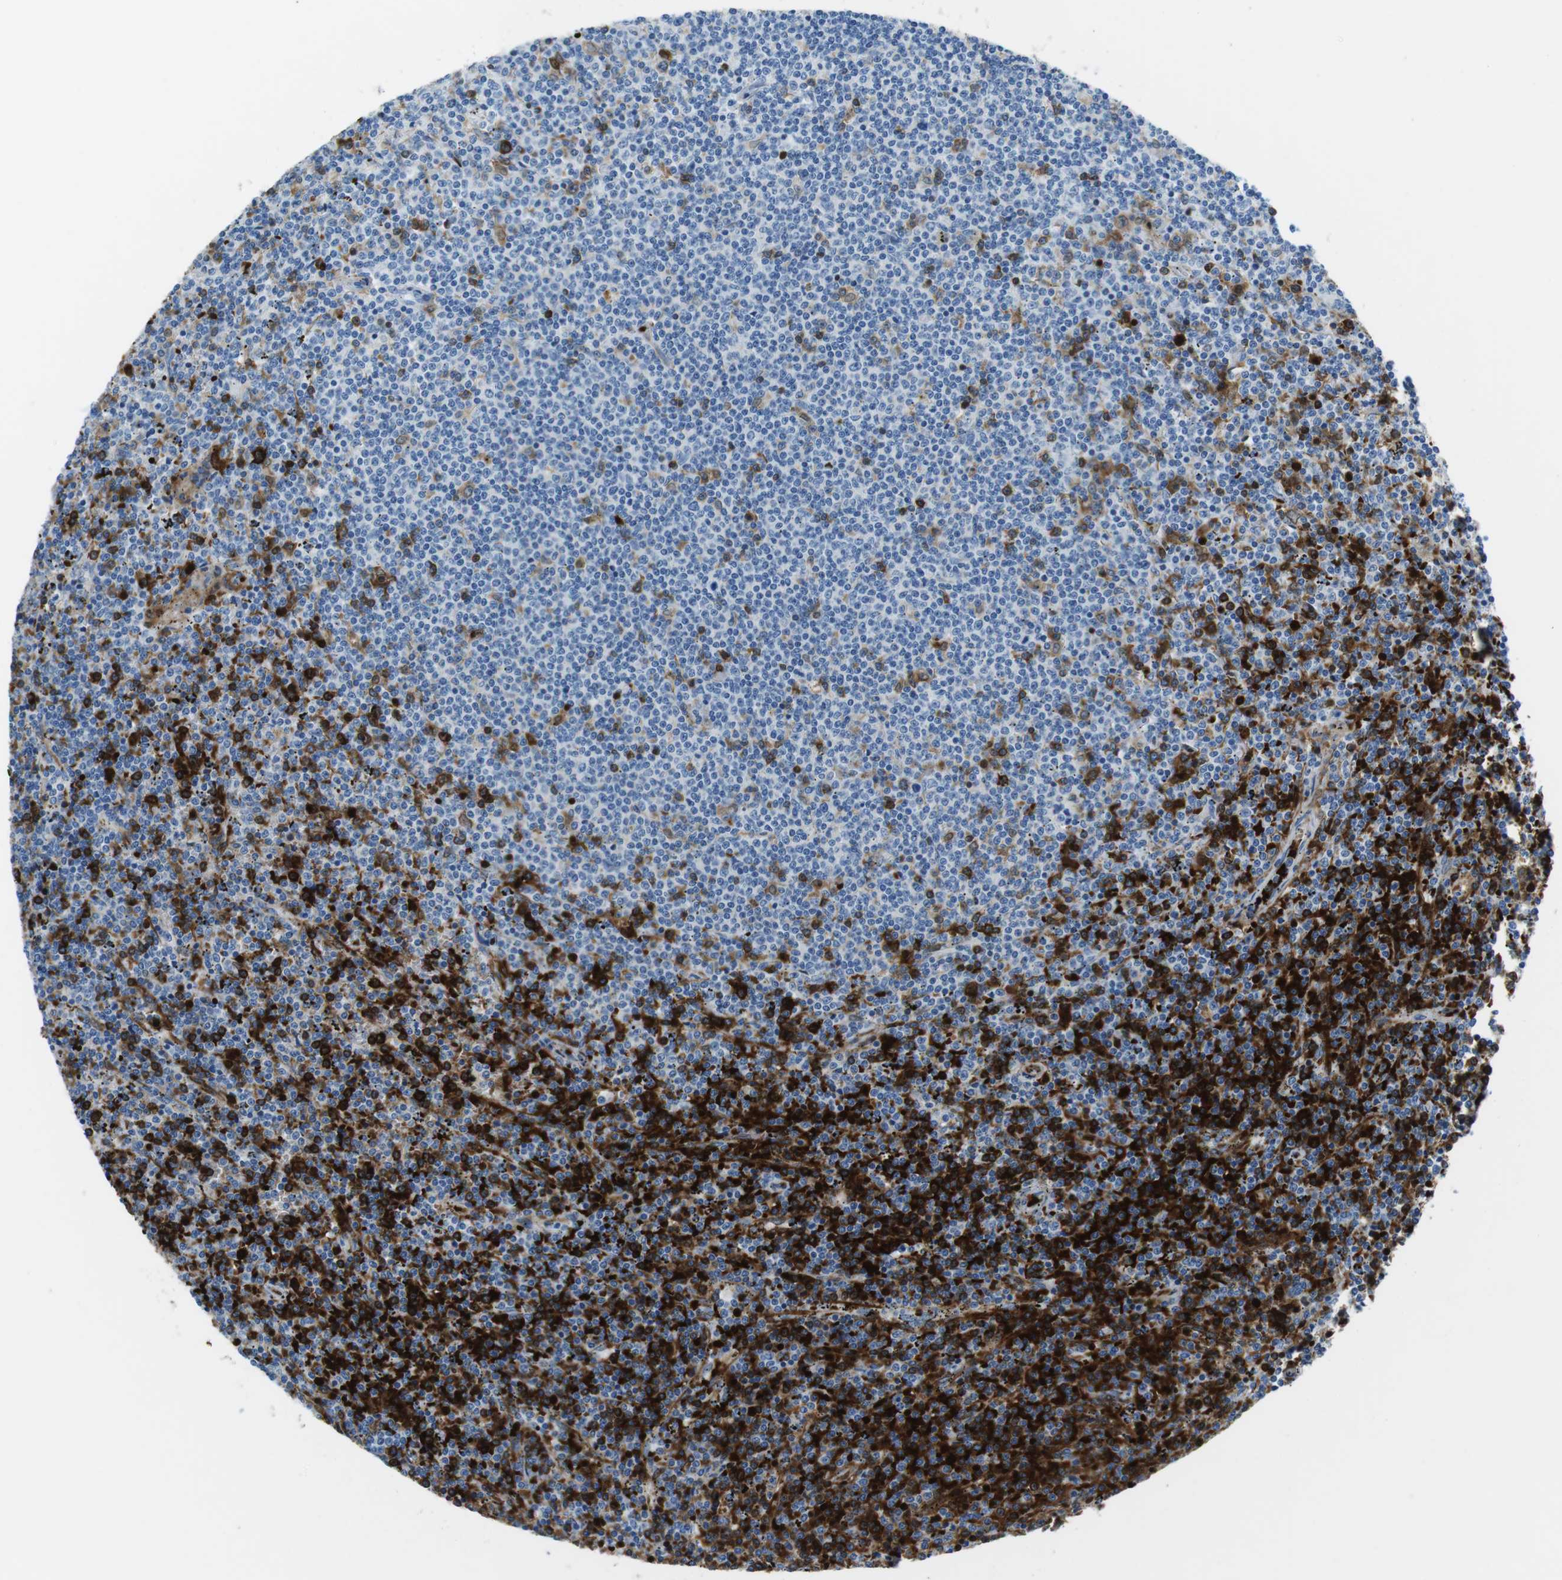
{"staining": {"intensity": "moderate", "quantity": "25%-75%", "location": "cytoplasmic/membranous,nuclear"}, "tissue": "lymphoma", "cell_type": "Tumor cells", "image_type": "cancer", "snomed": [{"axis": "morphology", "description": "Malignant lymphoma, non-Hodgkin's type, Low grade"}, {"axis": "topography", "description": "Spleen"}], "caption": "Human lymphoma stained with a protein marker shows moderate staining in tumor cells.", "gene": "TFAP2C", "patient": {"sex": "female", "age": 50}}